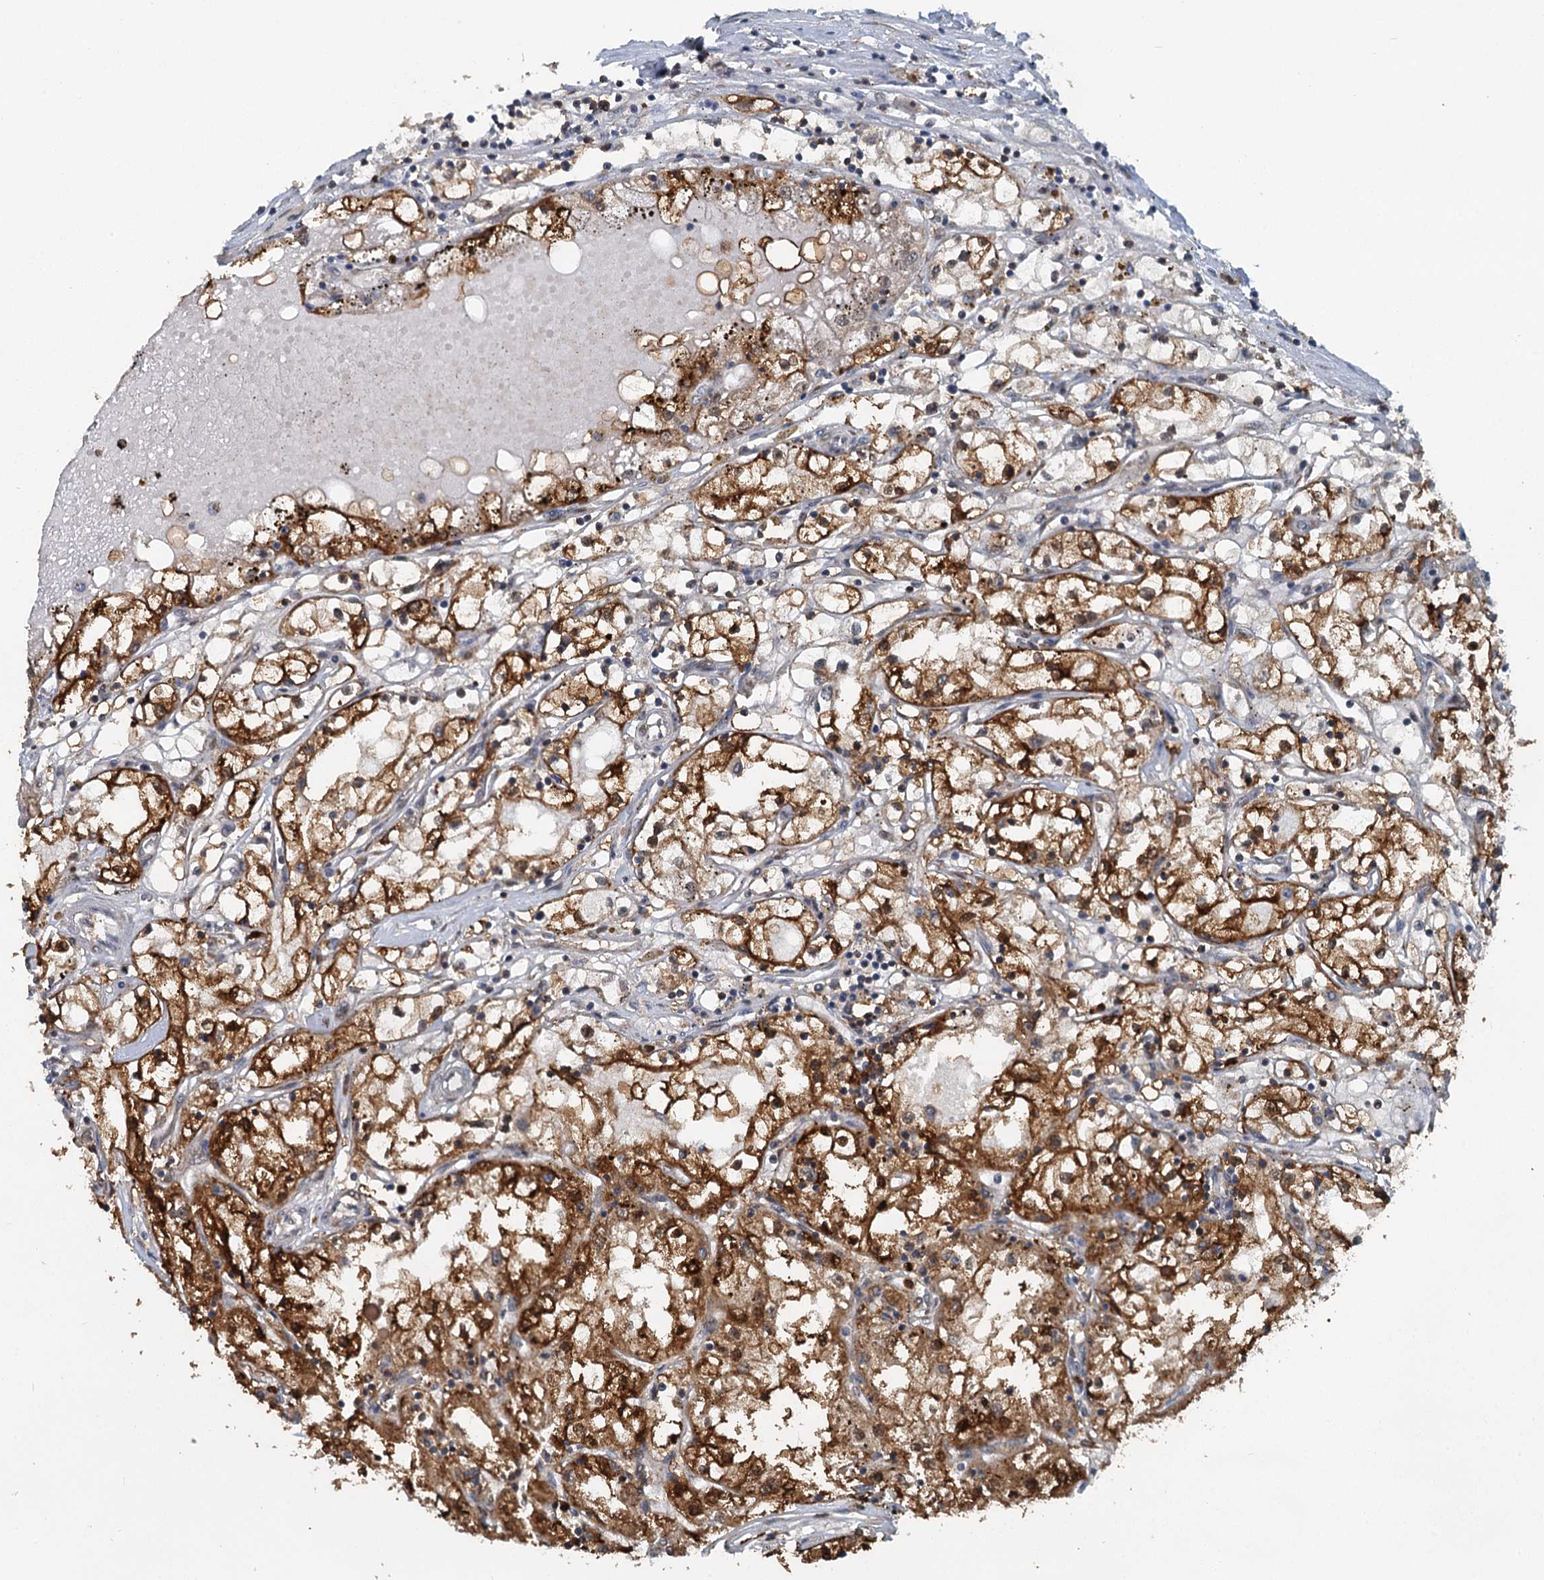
{"staining": {"intensity": "strong", "quantity": ">75%", "location": "cytoplasmic/membranous"}, "tissue": "renal cancer", "cell_type": "Tumor cells", "image_type": "cancer", "snomed": [{"axis": "morphology", "description": "Adenocarcinoma, NOS"}, {"axis": "topography", "description": "Kidney"}], "caption": "Renal cancer (adenocarcinoma) stained with a brown dye exhibits strong cytoplasmic/membranous positive staining in about >75% of tumor cells.", "gene": "GPI", "patient": {"sex": "male", "age": 56}}